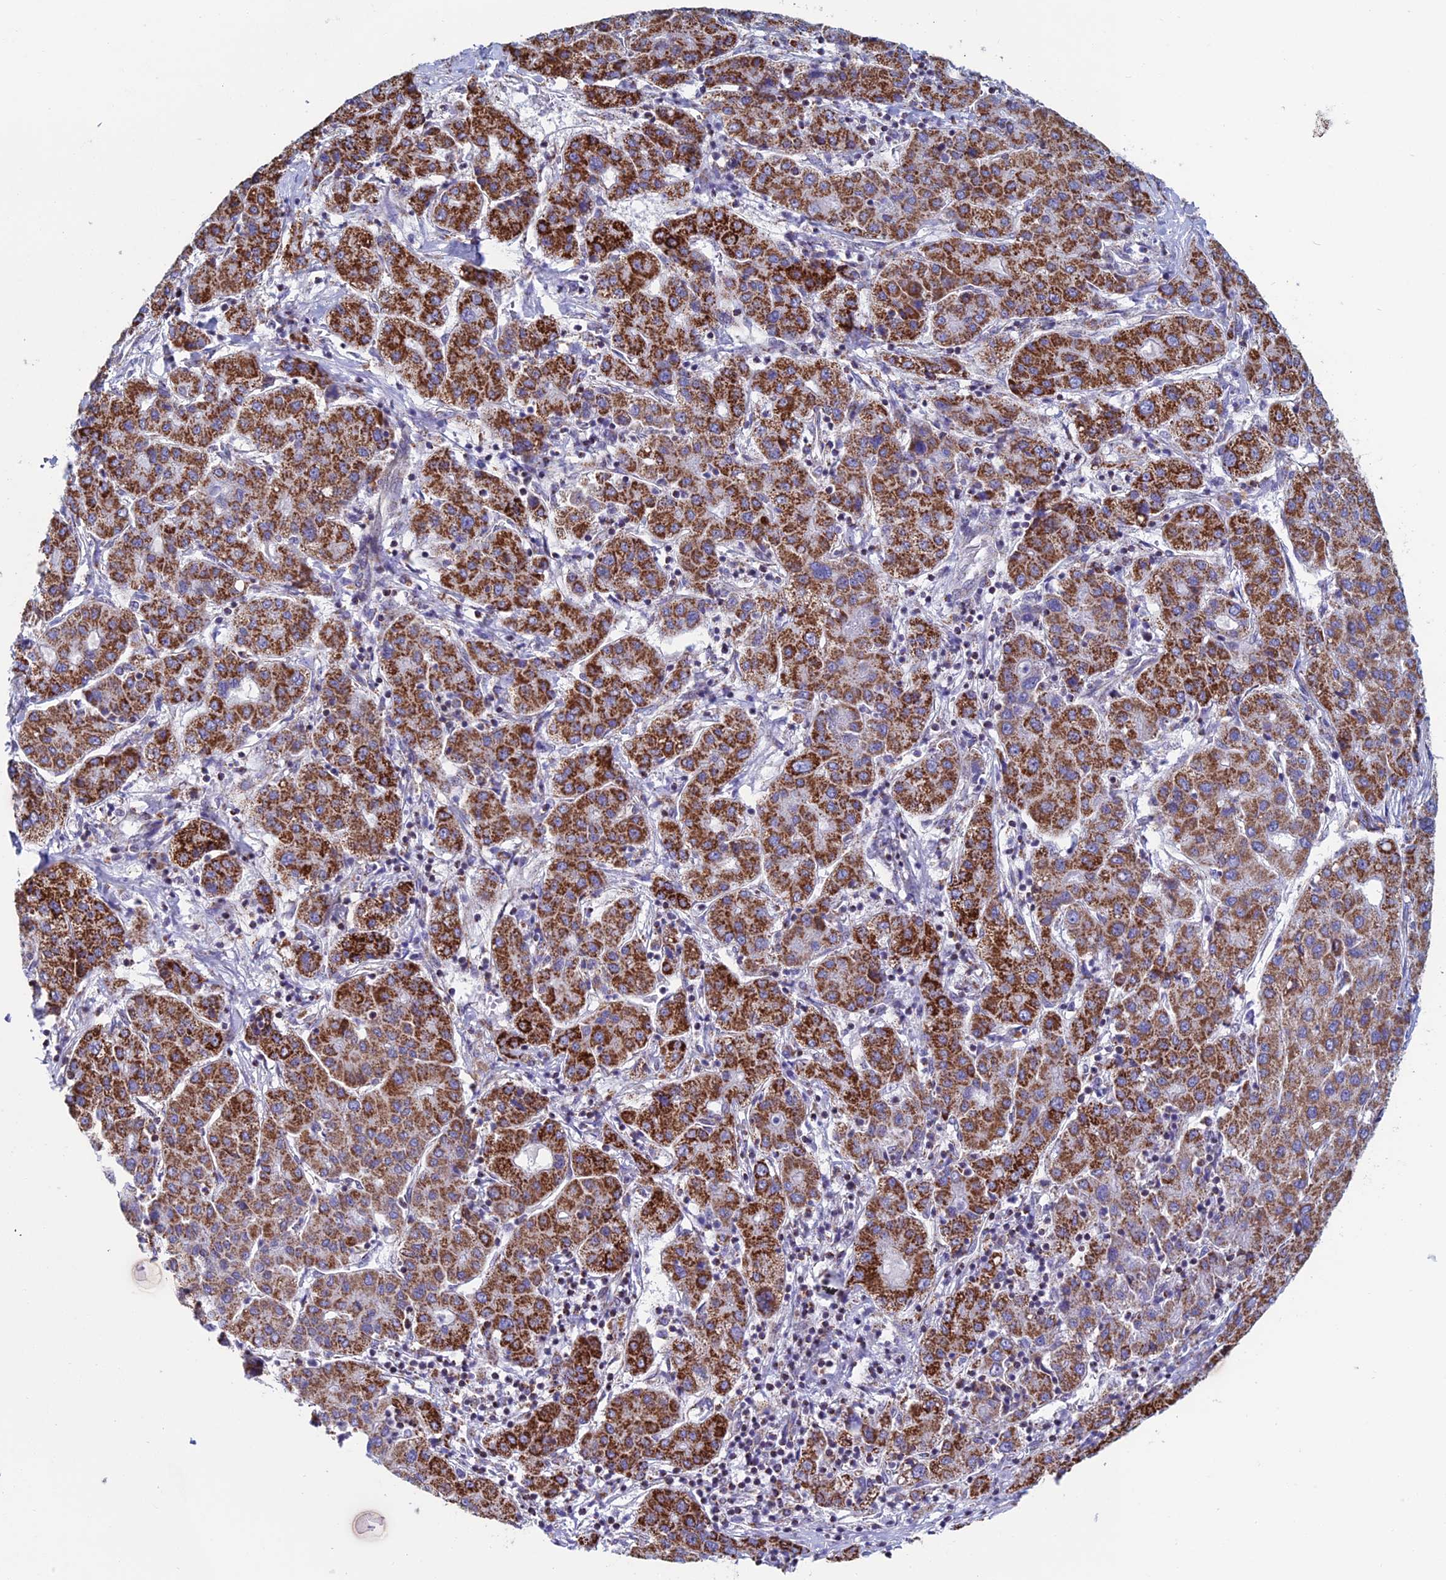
{"staining": {"intensity": "strong", "quantity": ">75%", "location": "cytoplasmic/membranous"}, "tissue": "liver cancer", "cell_type": "Tumor cells", "image_type": "cancer", "snomed": [{"axis": "morphology", "description": "Carcinoma, Hepatocellular, NOS"}, {"axis": "topography", "description": "Liver"}], "caption": "Tumor cells reveal strong cytoplasmic/membranous staining in approximately >75% of cells in liver cancer (hepatocellular carcinoma).", "gene": "ZNG1B", "patient": {"sex": "male", "age": 65}}